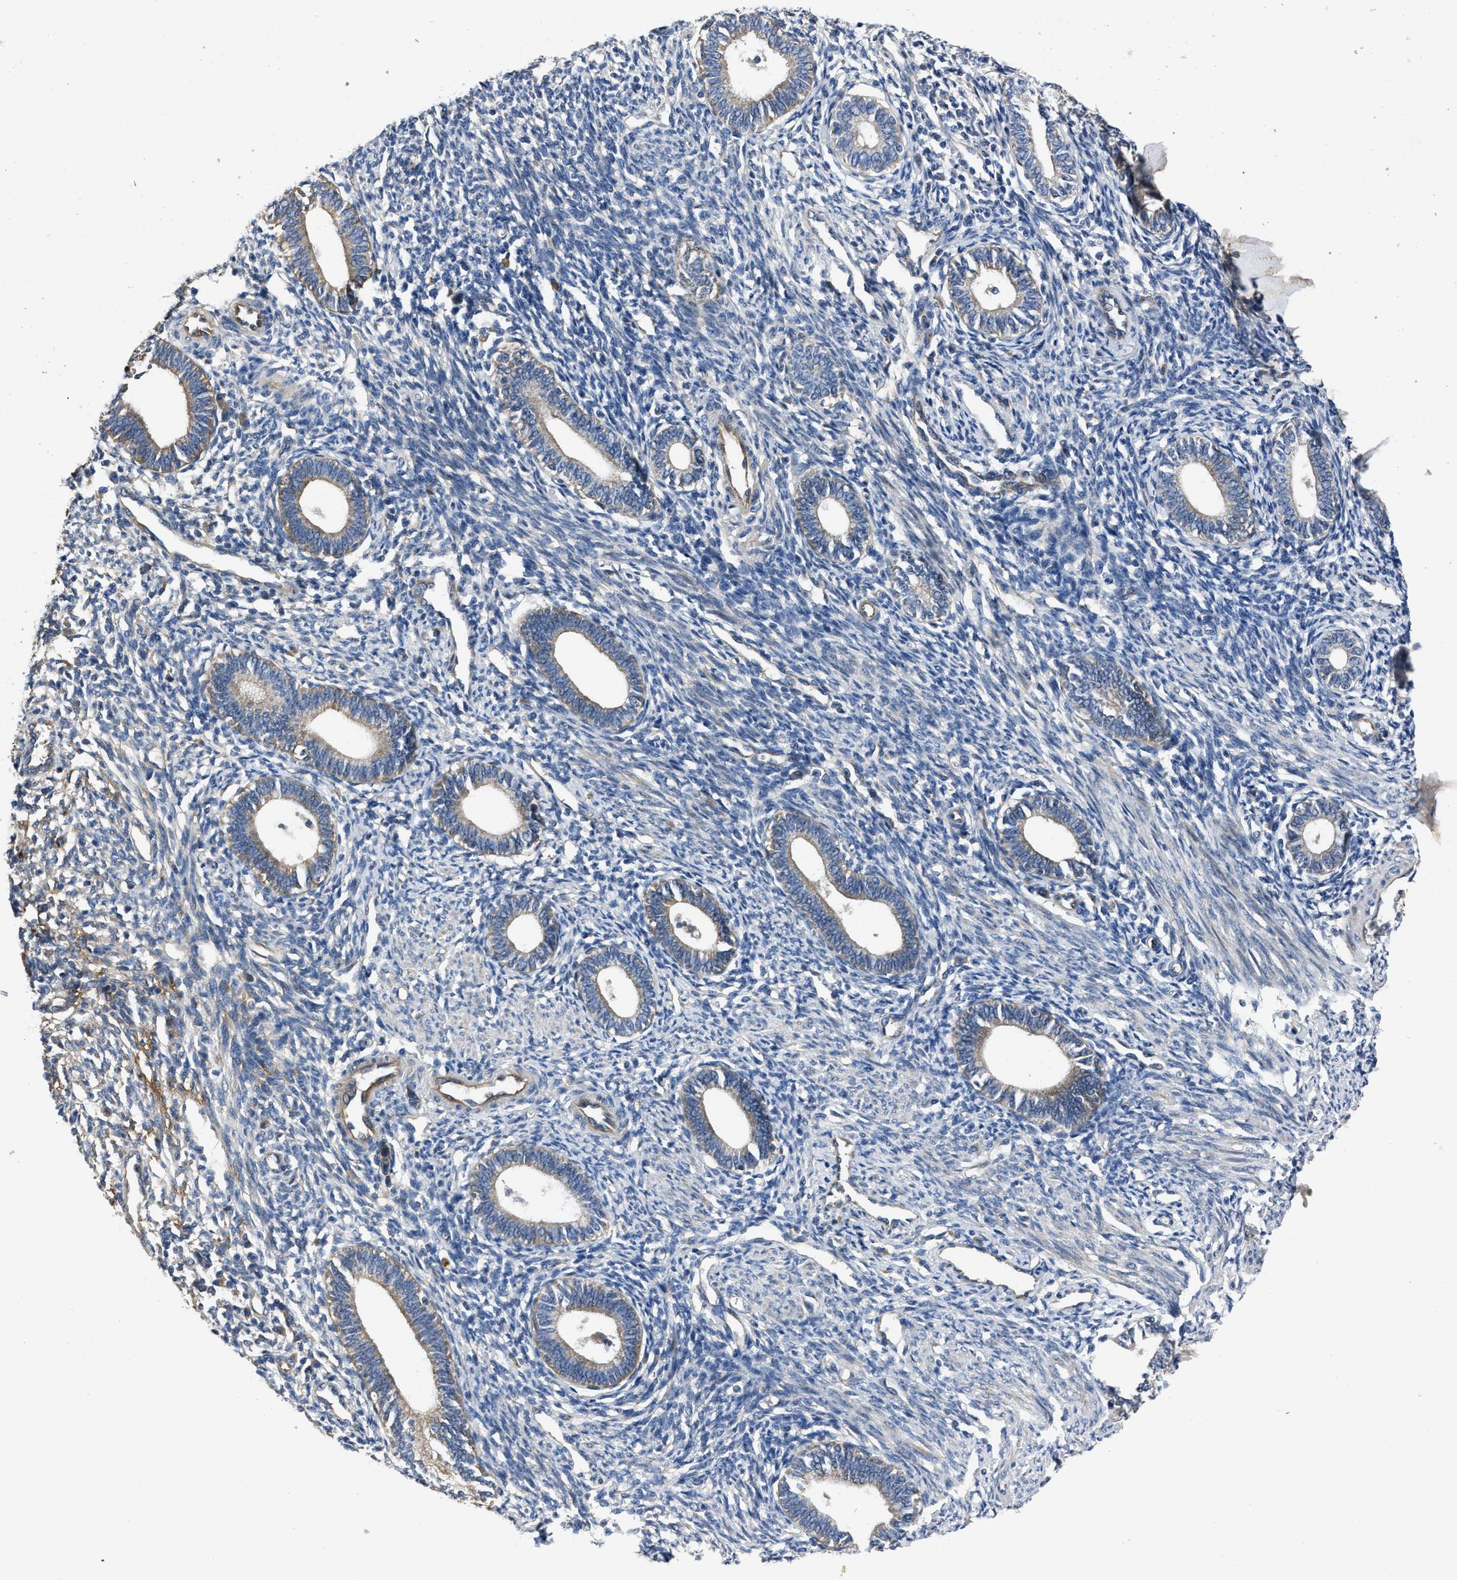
{"staining": {"intensity": "negative", "quantity": "none", "location": "none"}, "tissue": "endometrium", "cell_type": "Cells in endometrial stroma", "image_type": "normal", "snomed": [{"axis": "morphology", "description": "Normal tissue, NOS"}, {"axis": "topography", "description": "Endometrium"}], "caption": "An immunohistochemistry micrograph of unremarkable endometrium is shown. There is no staining in cells in endometrial stroma of endometrium.", "gene": "ERC1", "patient": {"sex": "female", "age": 41}}